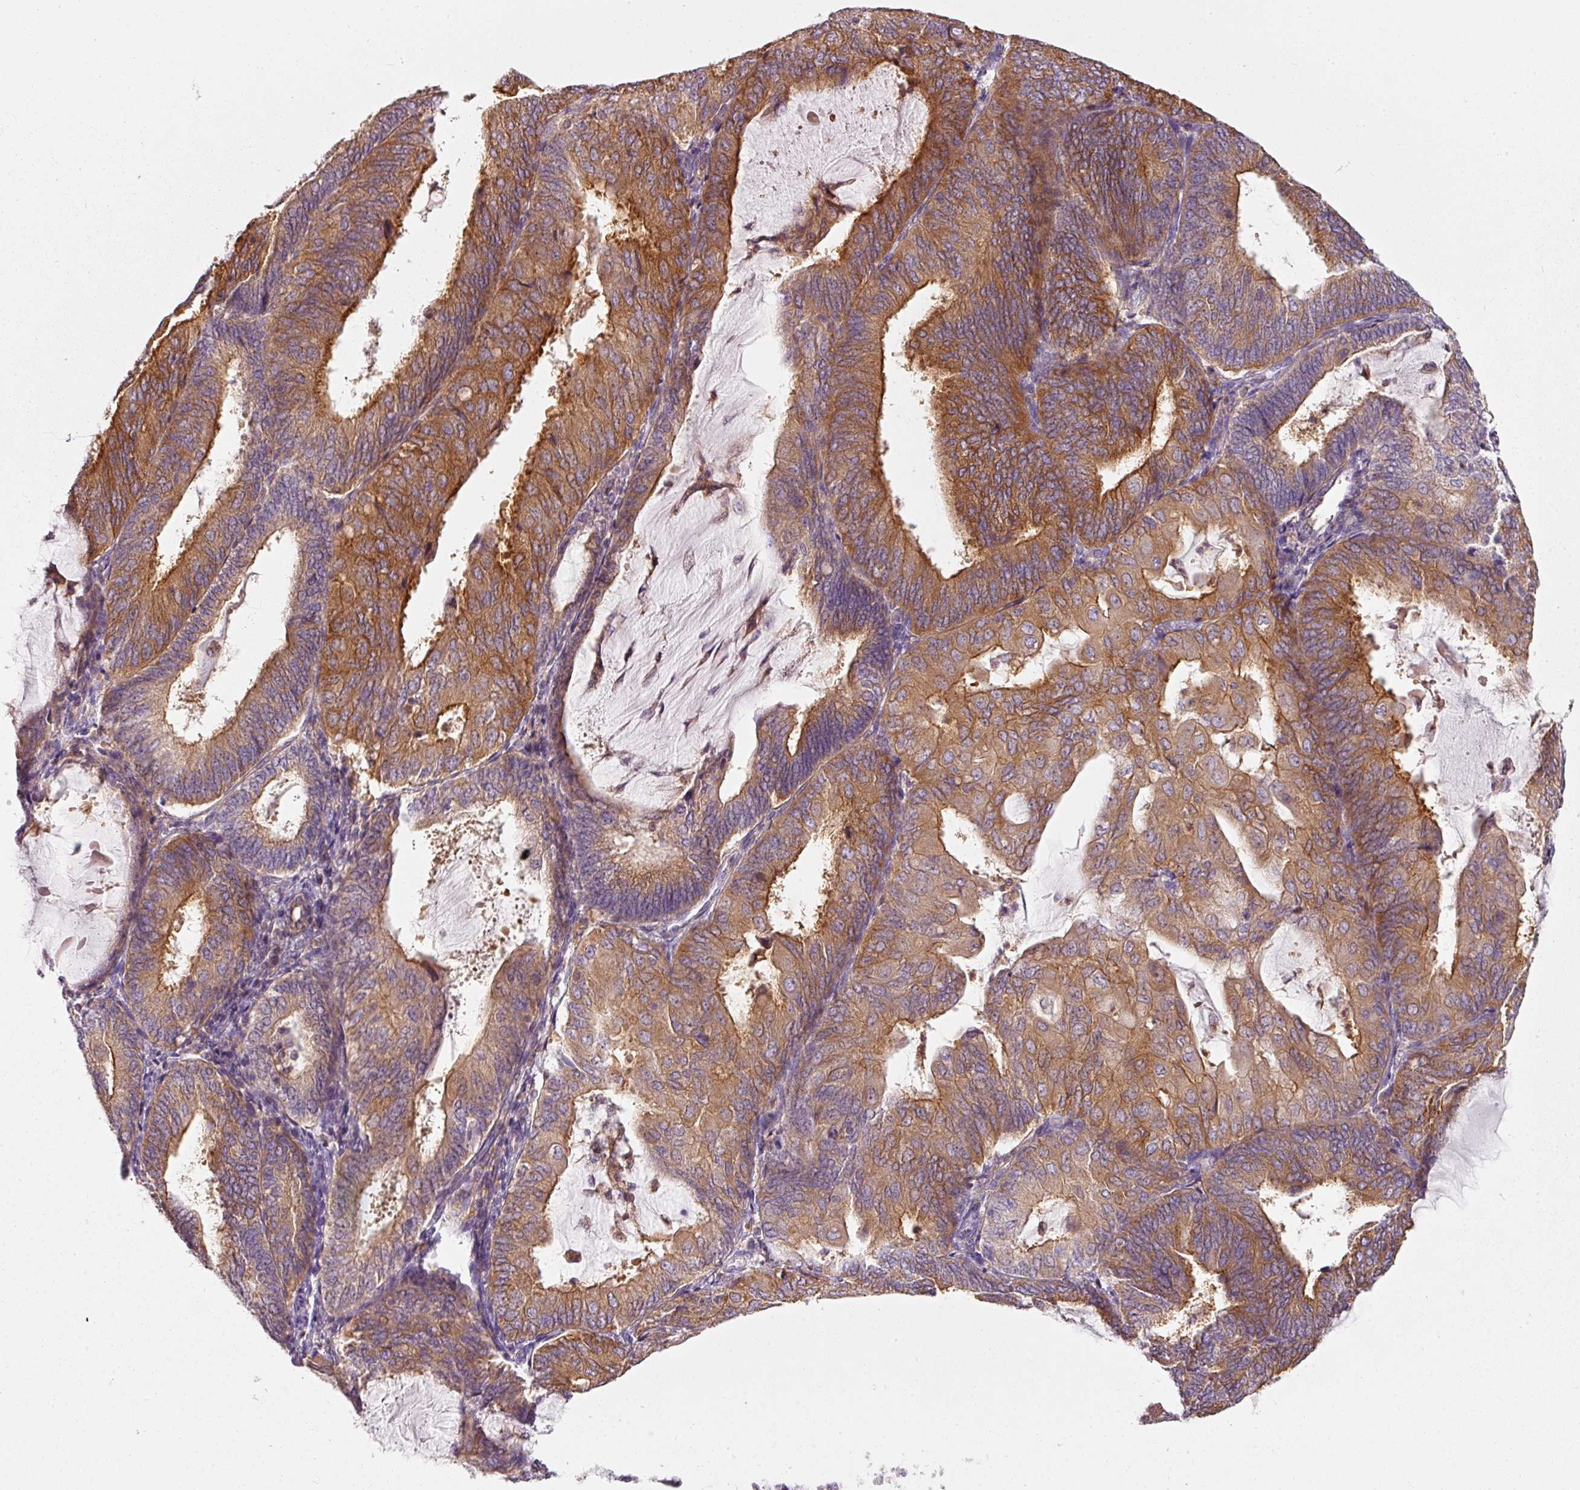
{"staining": {"intensity": "strong", "quantity": ">75%", "location": "cytoplasmic/membranous"}, "tissue": "endometrial cancer", "cell_type": "Tumor cells", "image_type": "cancer", "snomed": [{"axis": "morphology", "description": "Adenocarcinoma, NOS"}, {"axis": "topography", "description": "Endometrium"}], "caption": "There is high levels of strong cytoplasmic/membranous expression in tumor cells of endometrial adenocarcinoma, as demonstrated by immunohistochemical staining (brown color).", "gene": "IQGAP2", "patient": {"sex": "female", "age": 81}}